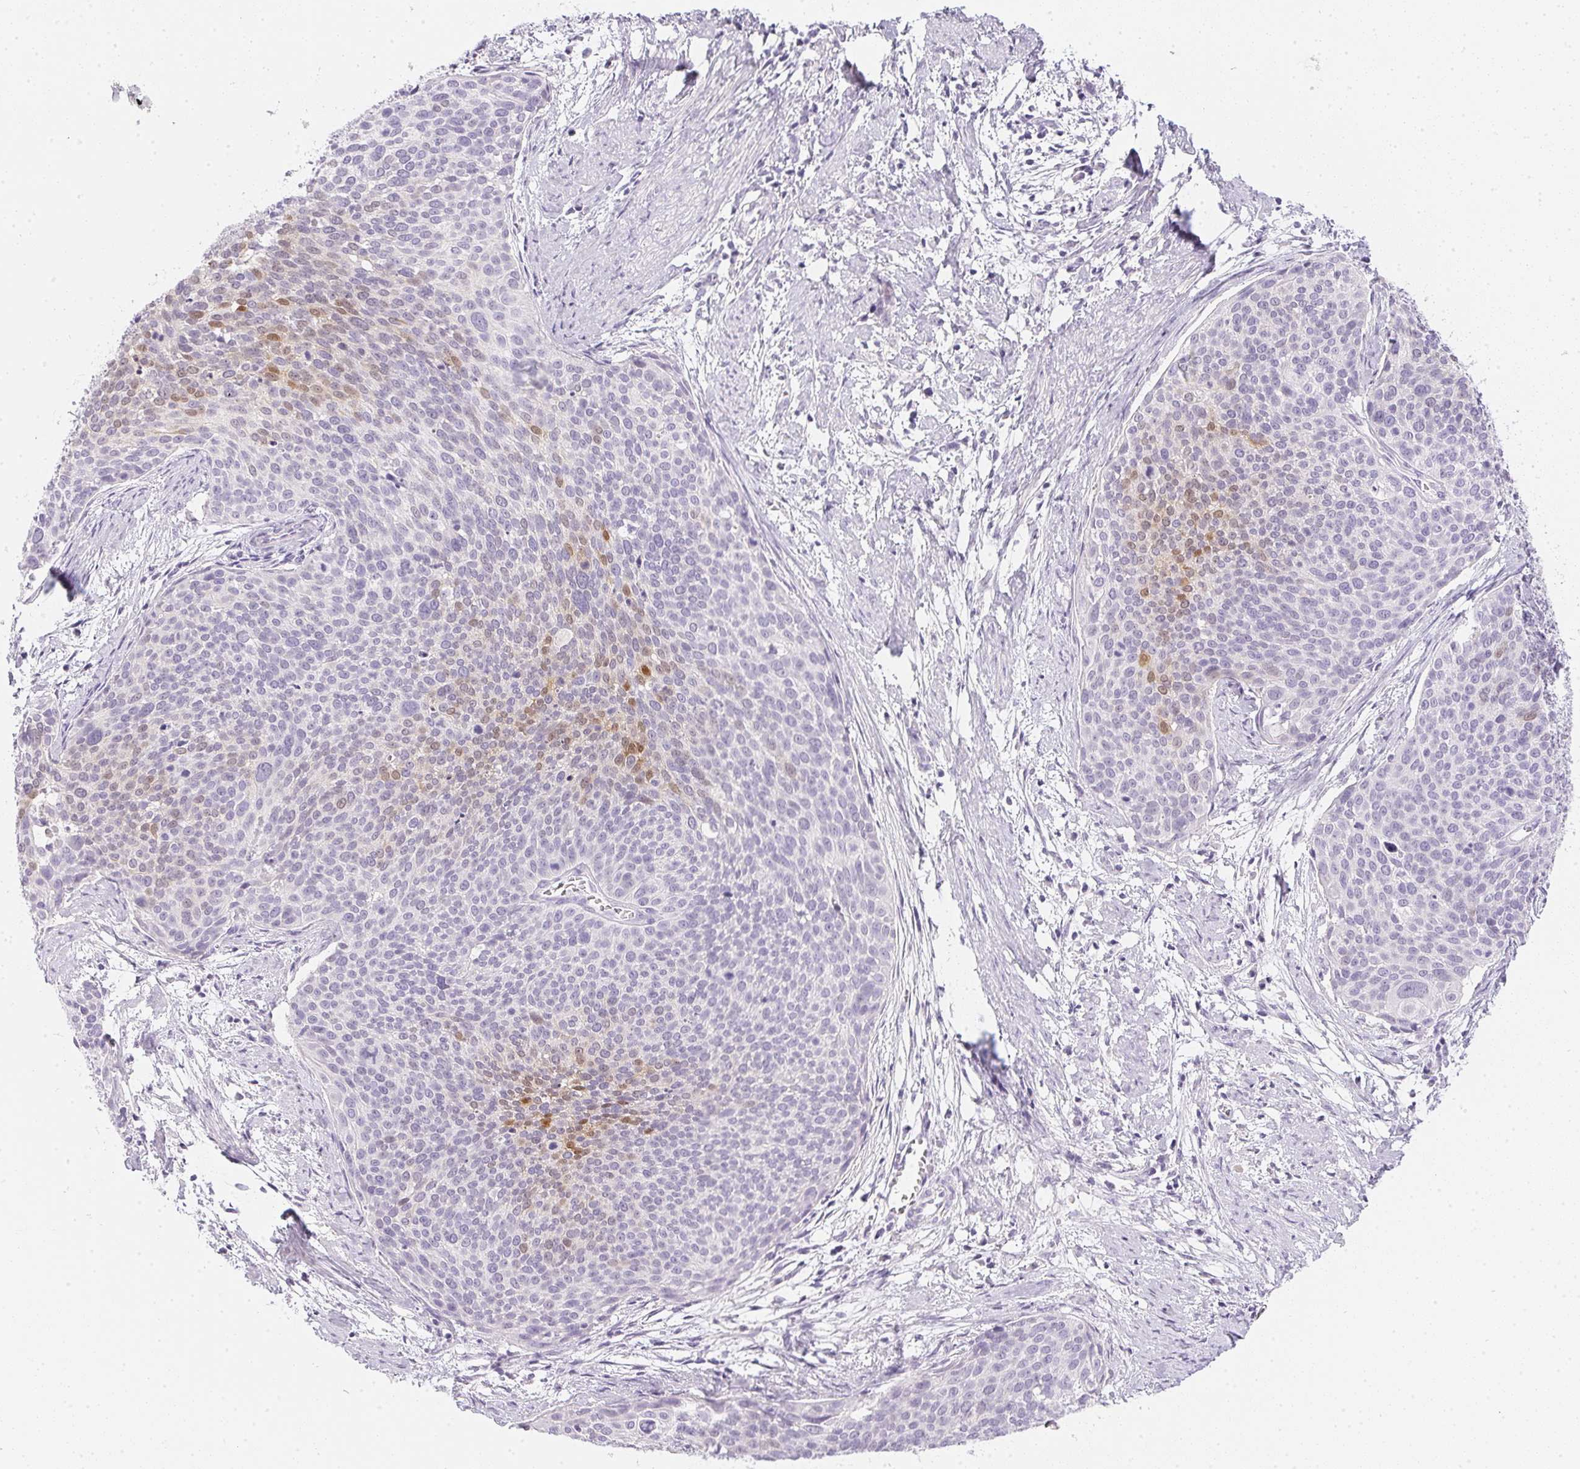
{"staining": {"intensity": "weak", "quantity": "<25%", "location": "nuclear"}, "tissue": "cervical cancer", "cell_type": "Tumor cells", "image_type": "cancer", "snomed": [{"axis": "morphology", "description": "Squamous cell carcinoma, NOS"}, {"axis": "topography", "description": "Cervix"}], "caption": "Human squamous cell carcinoma (cervical) stained for a protein using IHC exhibits no expression in tumor cells.", "gene": "PPY", "patient": {"sex": "female", "age": 39}}